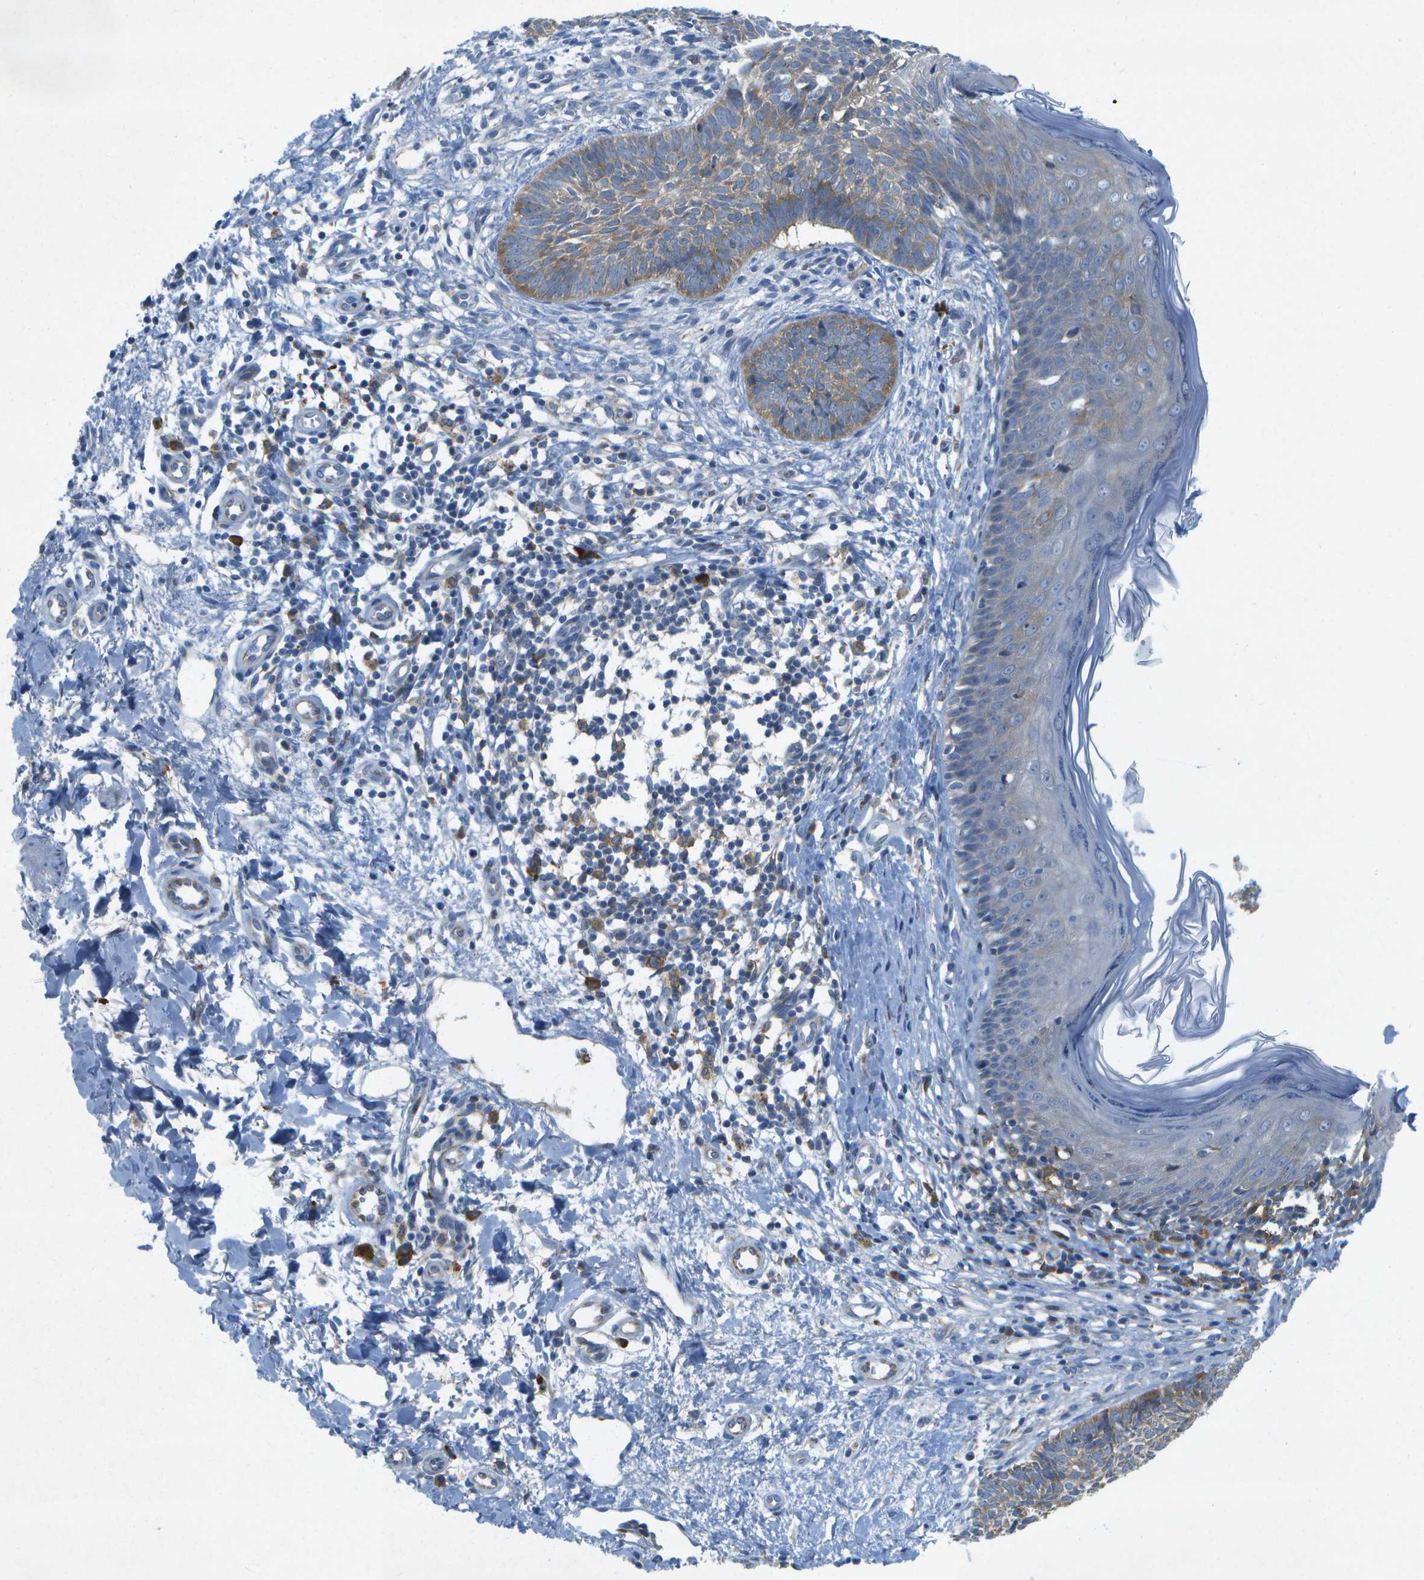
{"staining": {"intensity": "weak", "quantity": "<25%", "location": "cytoplasmic/membranous"}, "tissue": "skin cancer", "cell_type": "Tumor cells", "image_type": "cancer", "snomed": [{"axis": "morphology", "description": "Basal cell carcinoma"}, {"axis": "topography", "description": "Skin"}], "caption": "Tumor cells show no significant staining in skin basal cell carcinoma. Nuclei are stained in blue.", "gene": "WNK2", "patient": {"sex": "male", "age": 60}}